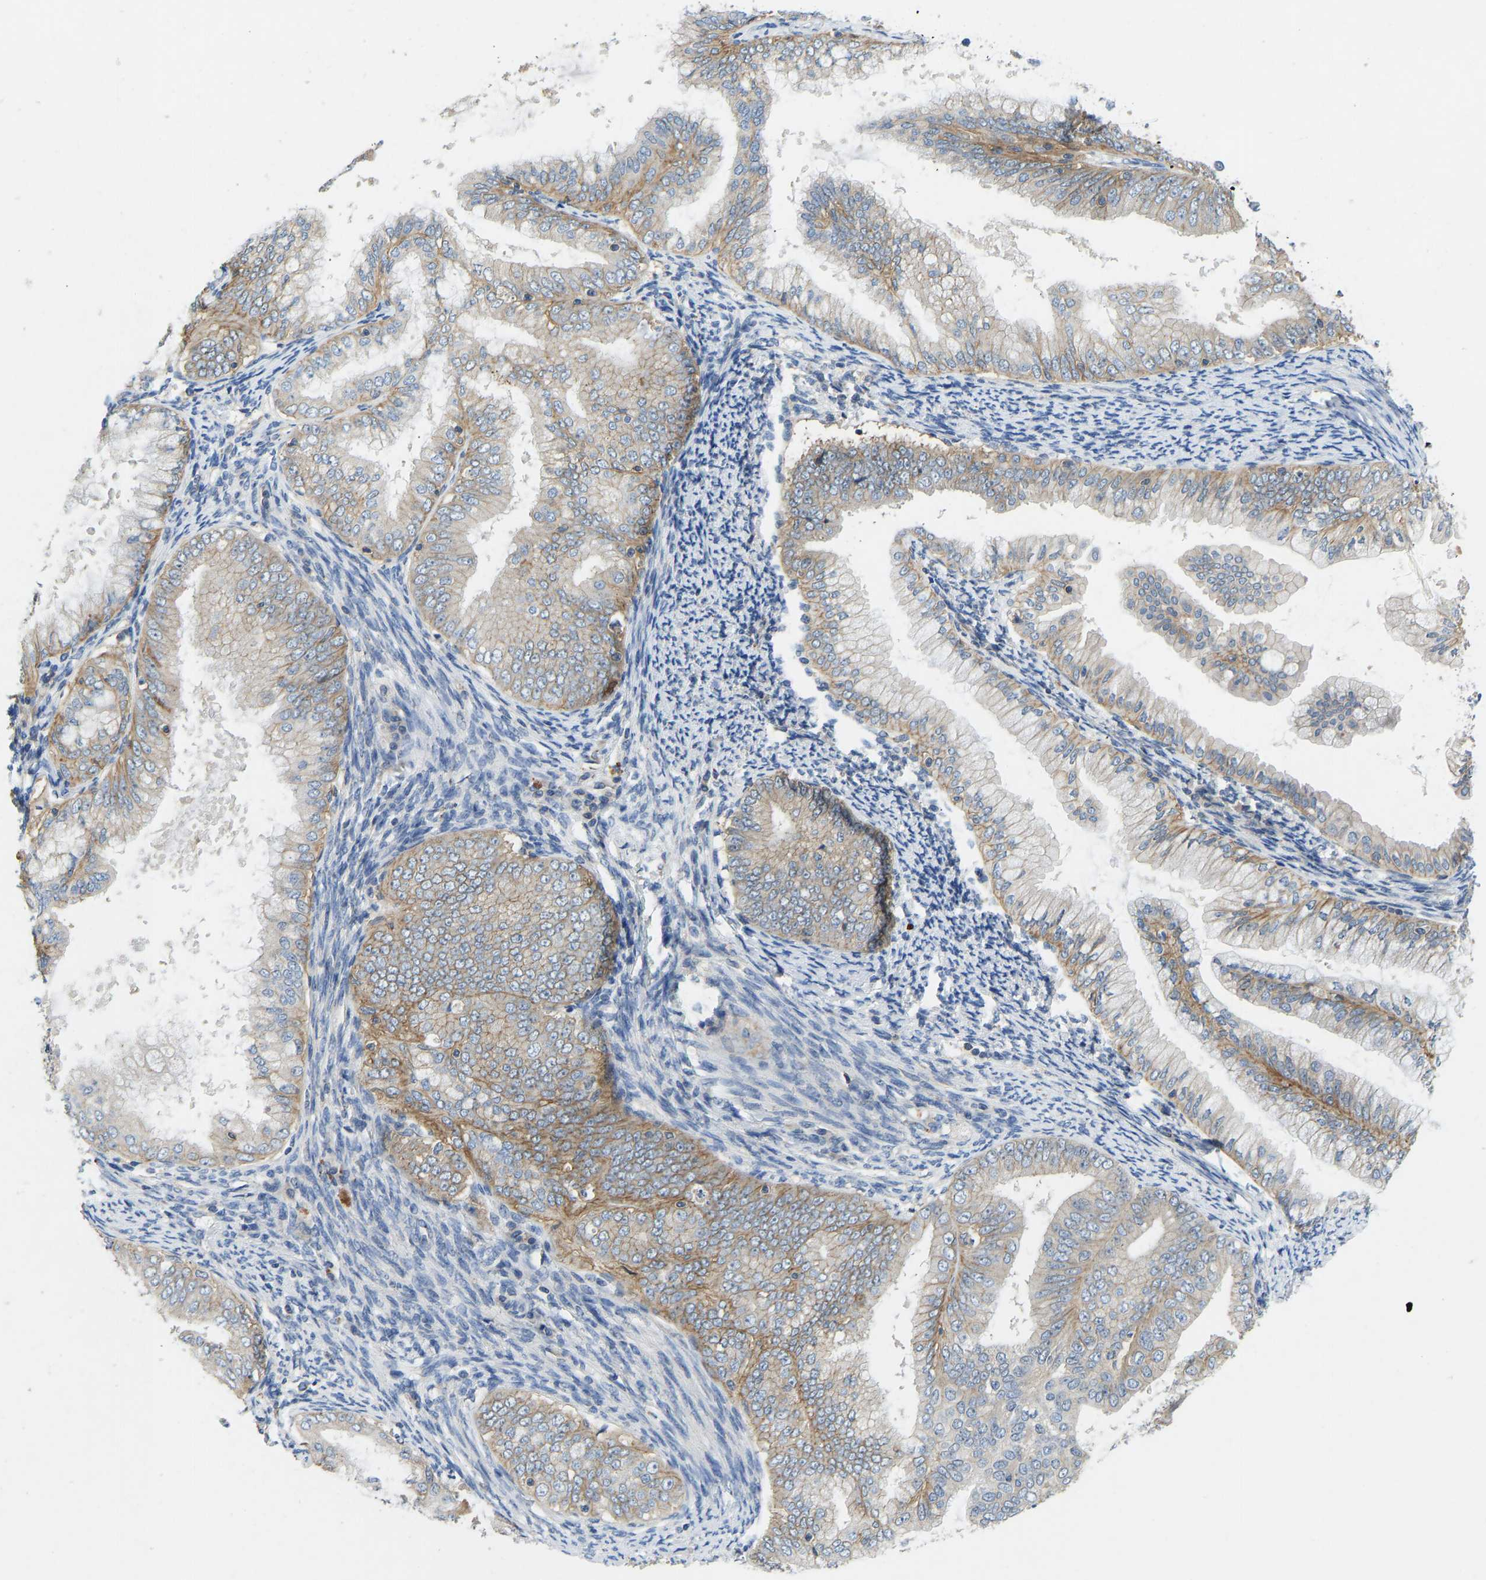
{"staining": {"intensity": "moderate", "quantity": ">75%", "location": "cytoplasmic/membranous"}, "tissue": "endometrial cancer", "cell_type": "Tumor cells", "image_type": "cancer", "snomed": [{"axis": "morphology", "description": "Adenocarcinoma, NOS"}, {"axis": "topography", "description": "Endometrium"}], "caption": "Tumor cells display medium levels of moderate cytoplasmic/membranous expression in about >75% of cells in endometrial cancer.", "gene": "NDRG3", "patient": {"sex": "female", "age": 63}}